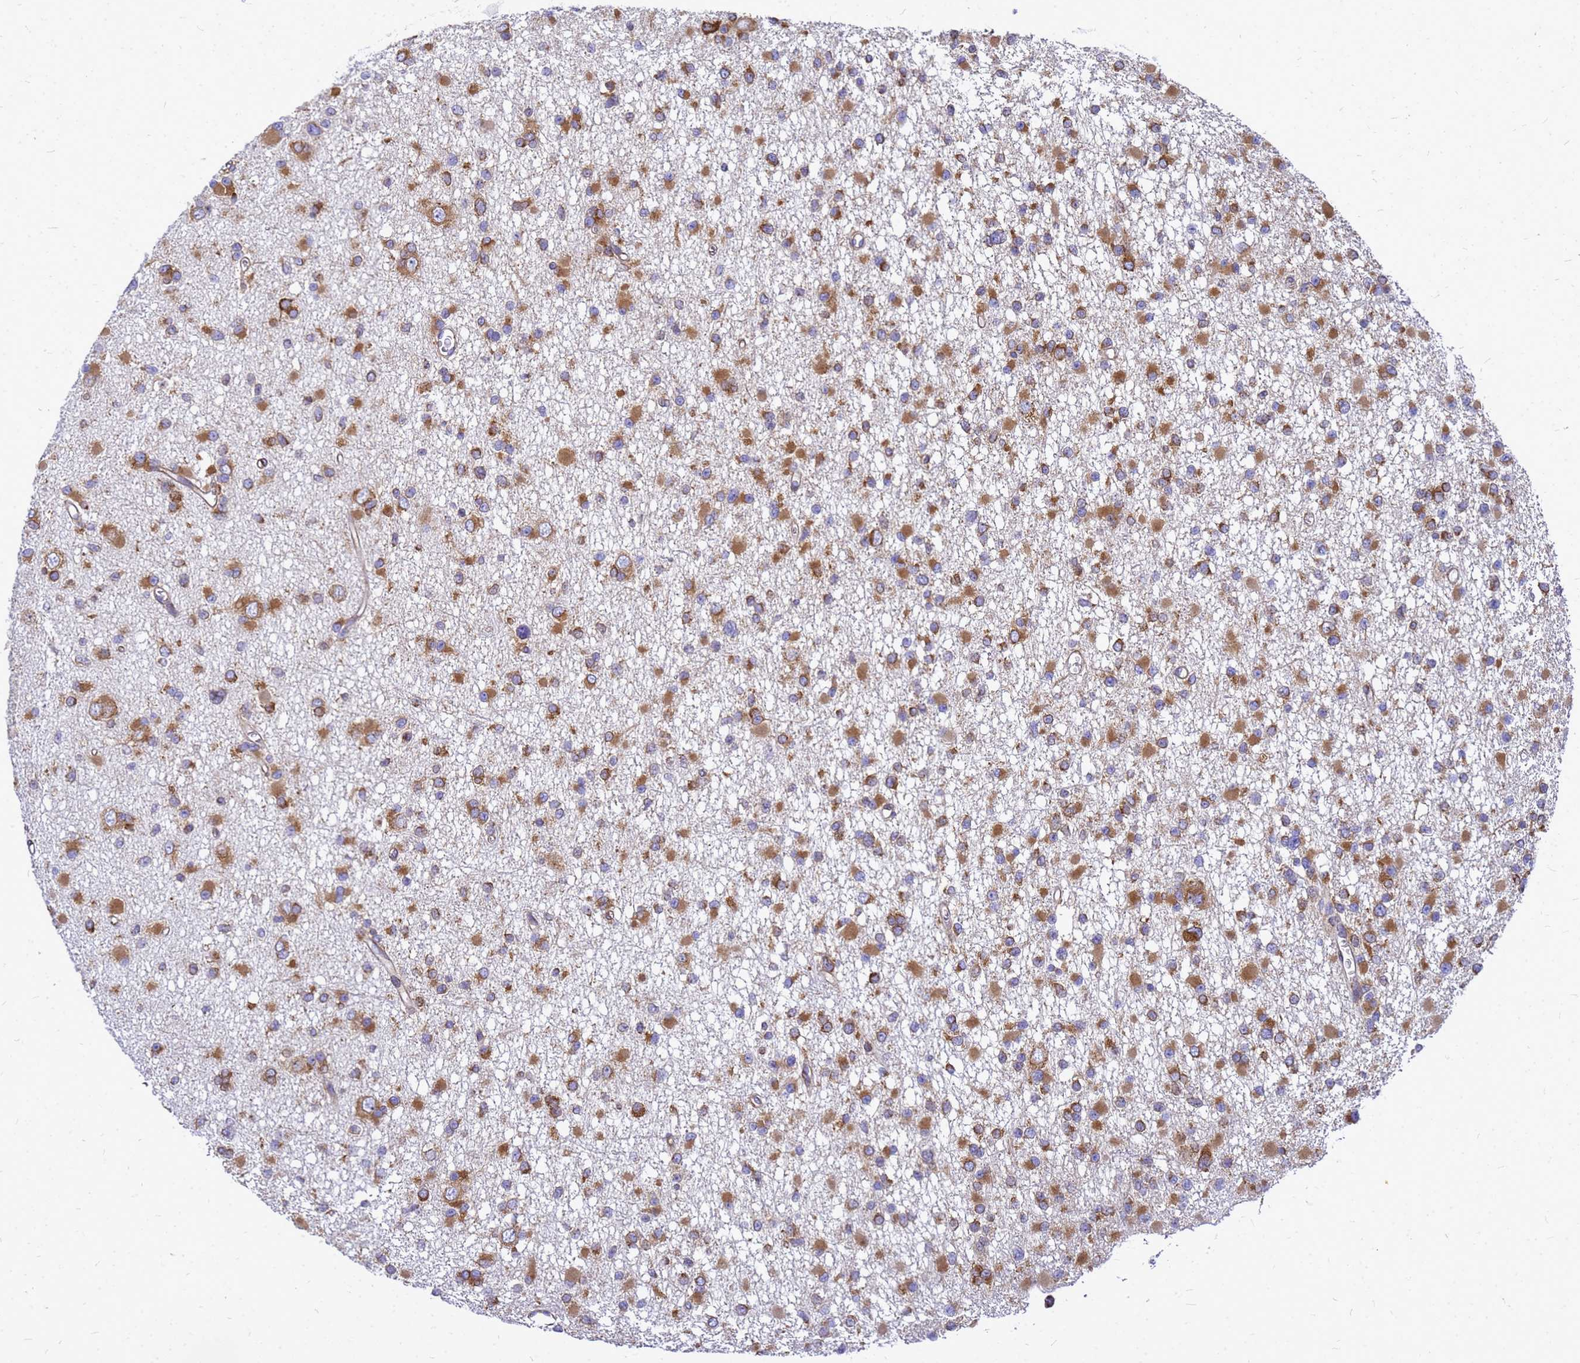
{"staining": {"intensity": "moderate", "quantity": ">75%", "location": "cytoplasmic/membranous"}, "tissue": "glioma", "cell_type": "Tumor cells", "image_type": "cancer", "snomed": [{"axis": "morphology", "description": "Glioma, malignant, Low grade"}, {"axis": "topography", "description": "Brain"}], "caption": "A micrograph of human glioma stained for a protein shows moderate cytoplasmic/membranous brown staining in tumor cells.", "gene": "EEF1D", "patient": {"sex": "female", "age": 22}}